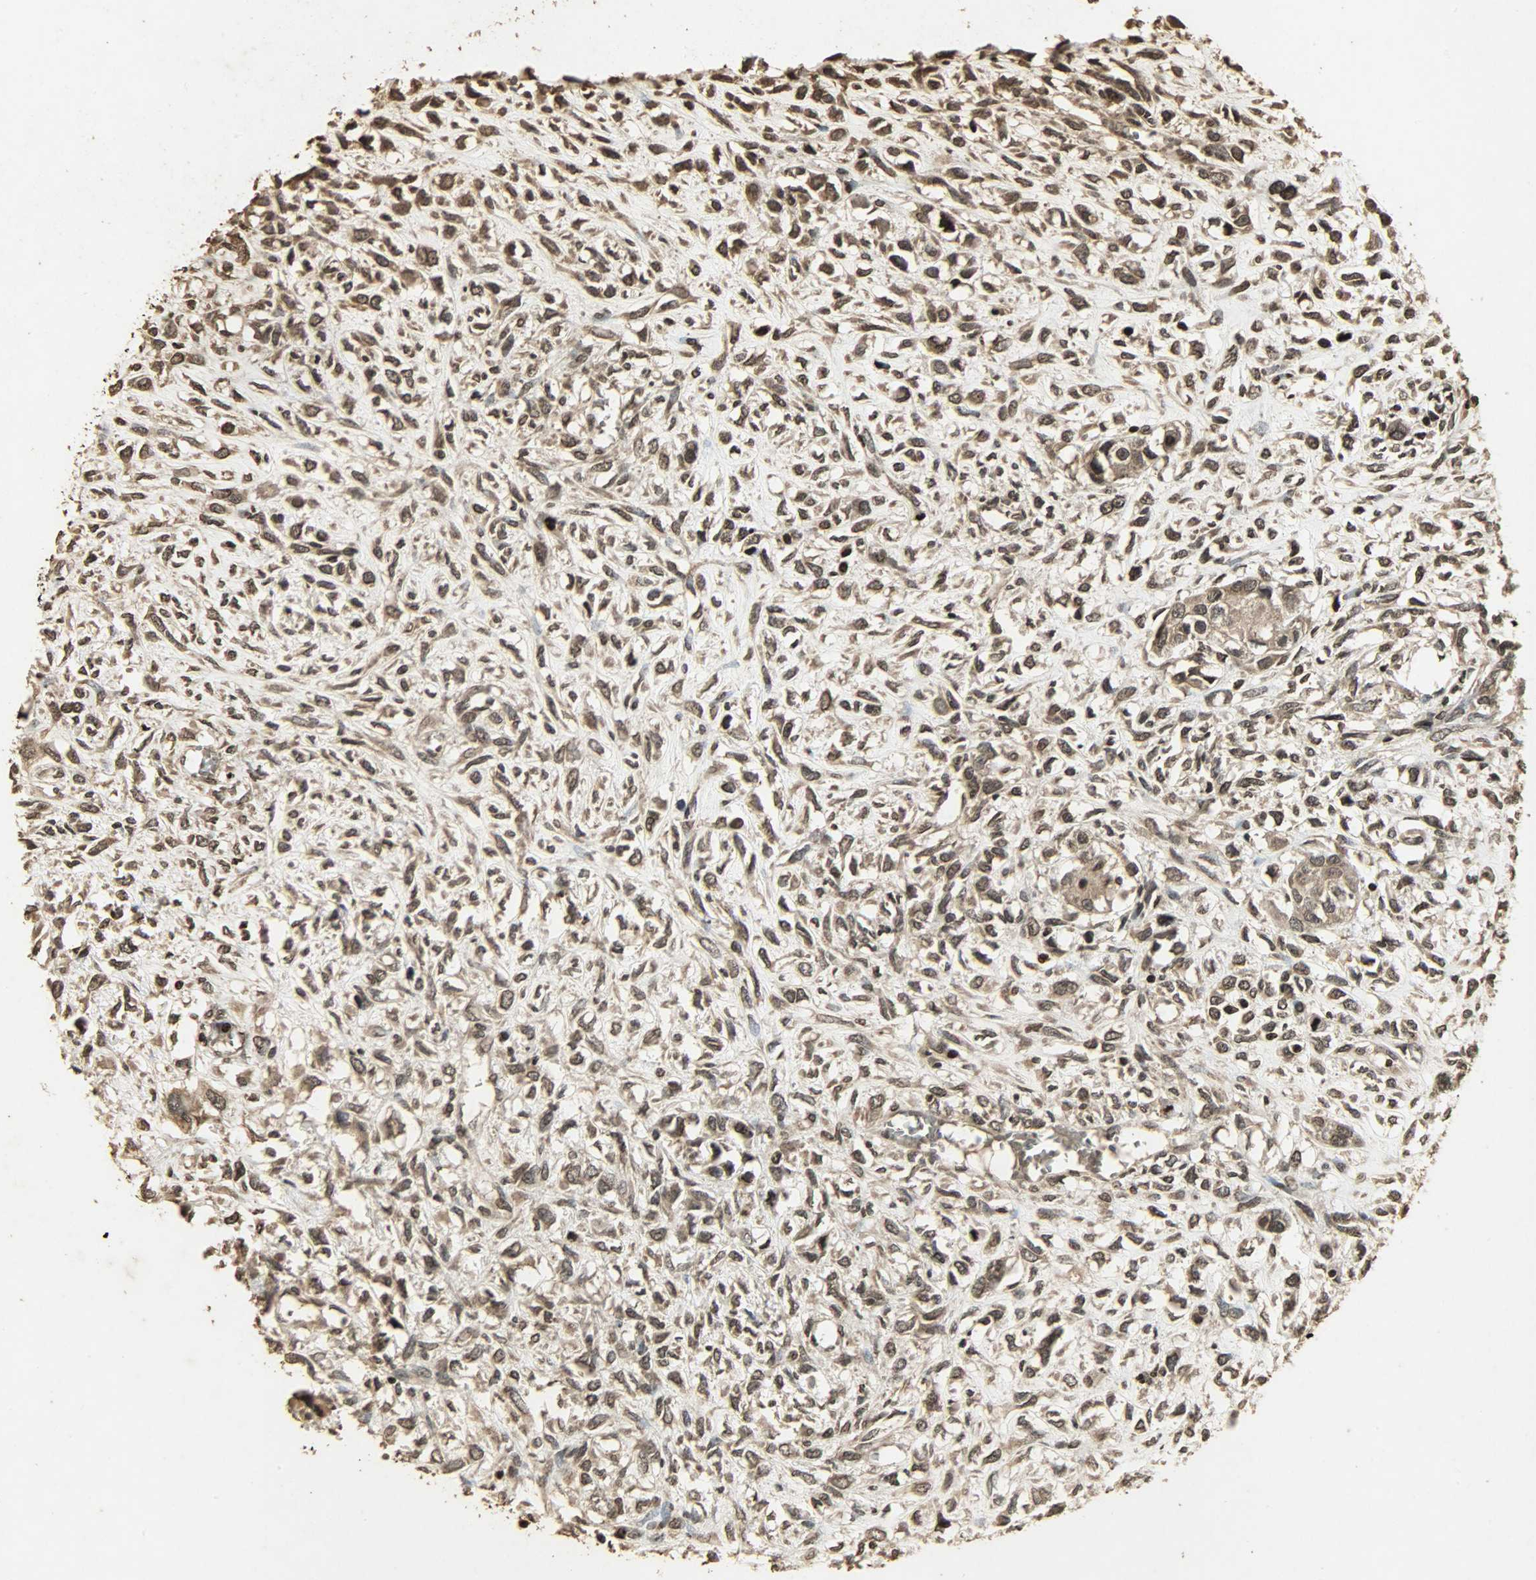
{"staining": {"intensity": "moderate", "quantity": ">75%", "location": "cytoplasmic/membranous,nuclear"}, "tissue": "head and neck cancer", "cell_type": "Tumor cells", "image_type": "cancer", "snomed": [{"axis": "morphology", "description": "Necrosis, NOS"}, {"axis": "morphology", "description": "Neoplasm, malignant, NOS"}, {"axis": "topography", "description": "Salivary gland"}, {"axis": "topography", "description": "Head-Neck"}], "caption": "Immunohistochemistry (IHC) histopathology image of malignant neoplasm (head and neck) stained for a protein (brown), which shows medium levels of moderate cytoplasmic/membranous and nuclear positivity in about >75% of tumor cells.", "gene": "PPP3R1", "patient": {"sex": "male", "age": 43}}